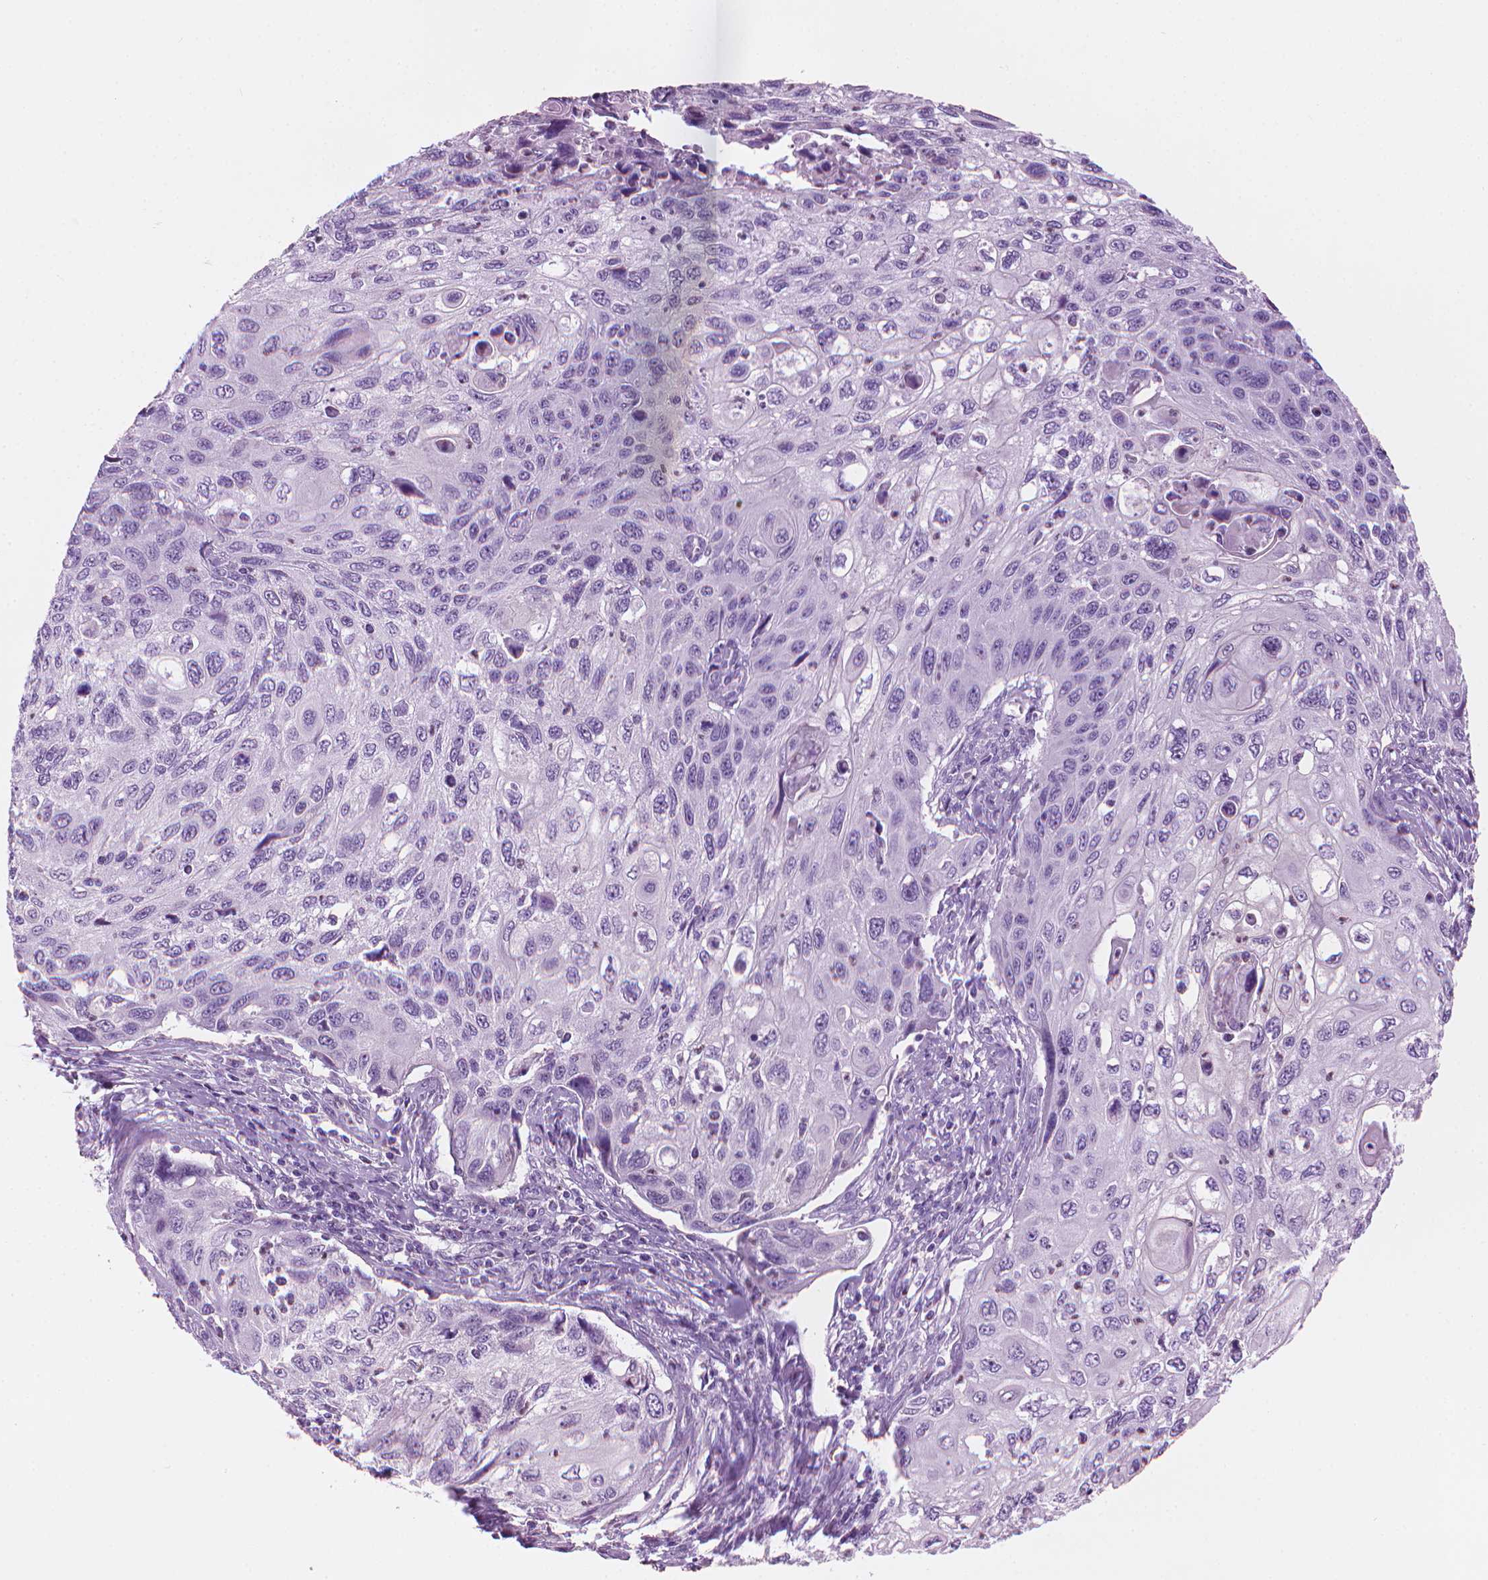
{"staining": {"intensity": "negative", "quantity": "none", "location": "none"}, "tissue": "cervical cancer", "cell_type": "Tumor cells", "image_type": "cancer", "snomed": [{"axis": "morphology", "description": "Squamous cell carcinoma, NOS"}, {"axis": "topography", "description": "Cervix"}], "caption": "DAB (3,3'-diaminobenzidine) immunohistochemical staining of human cervical cancer exhibits no significant staining in tumor cells.", "gene": "TTC29", "patient": {"sex": "female", "age": 70}}